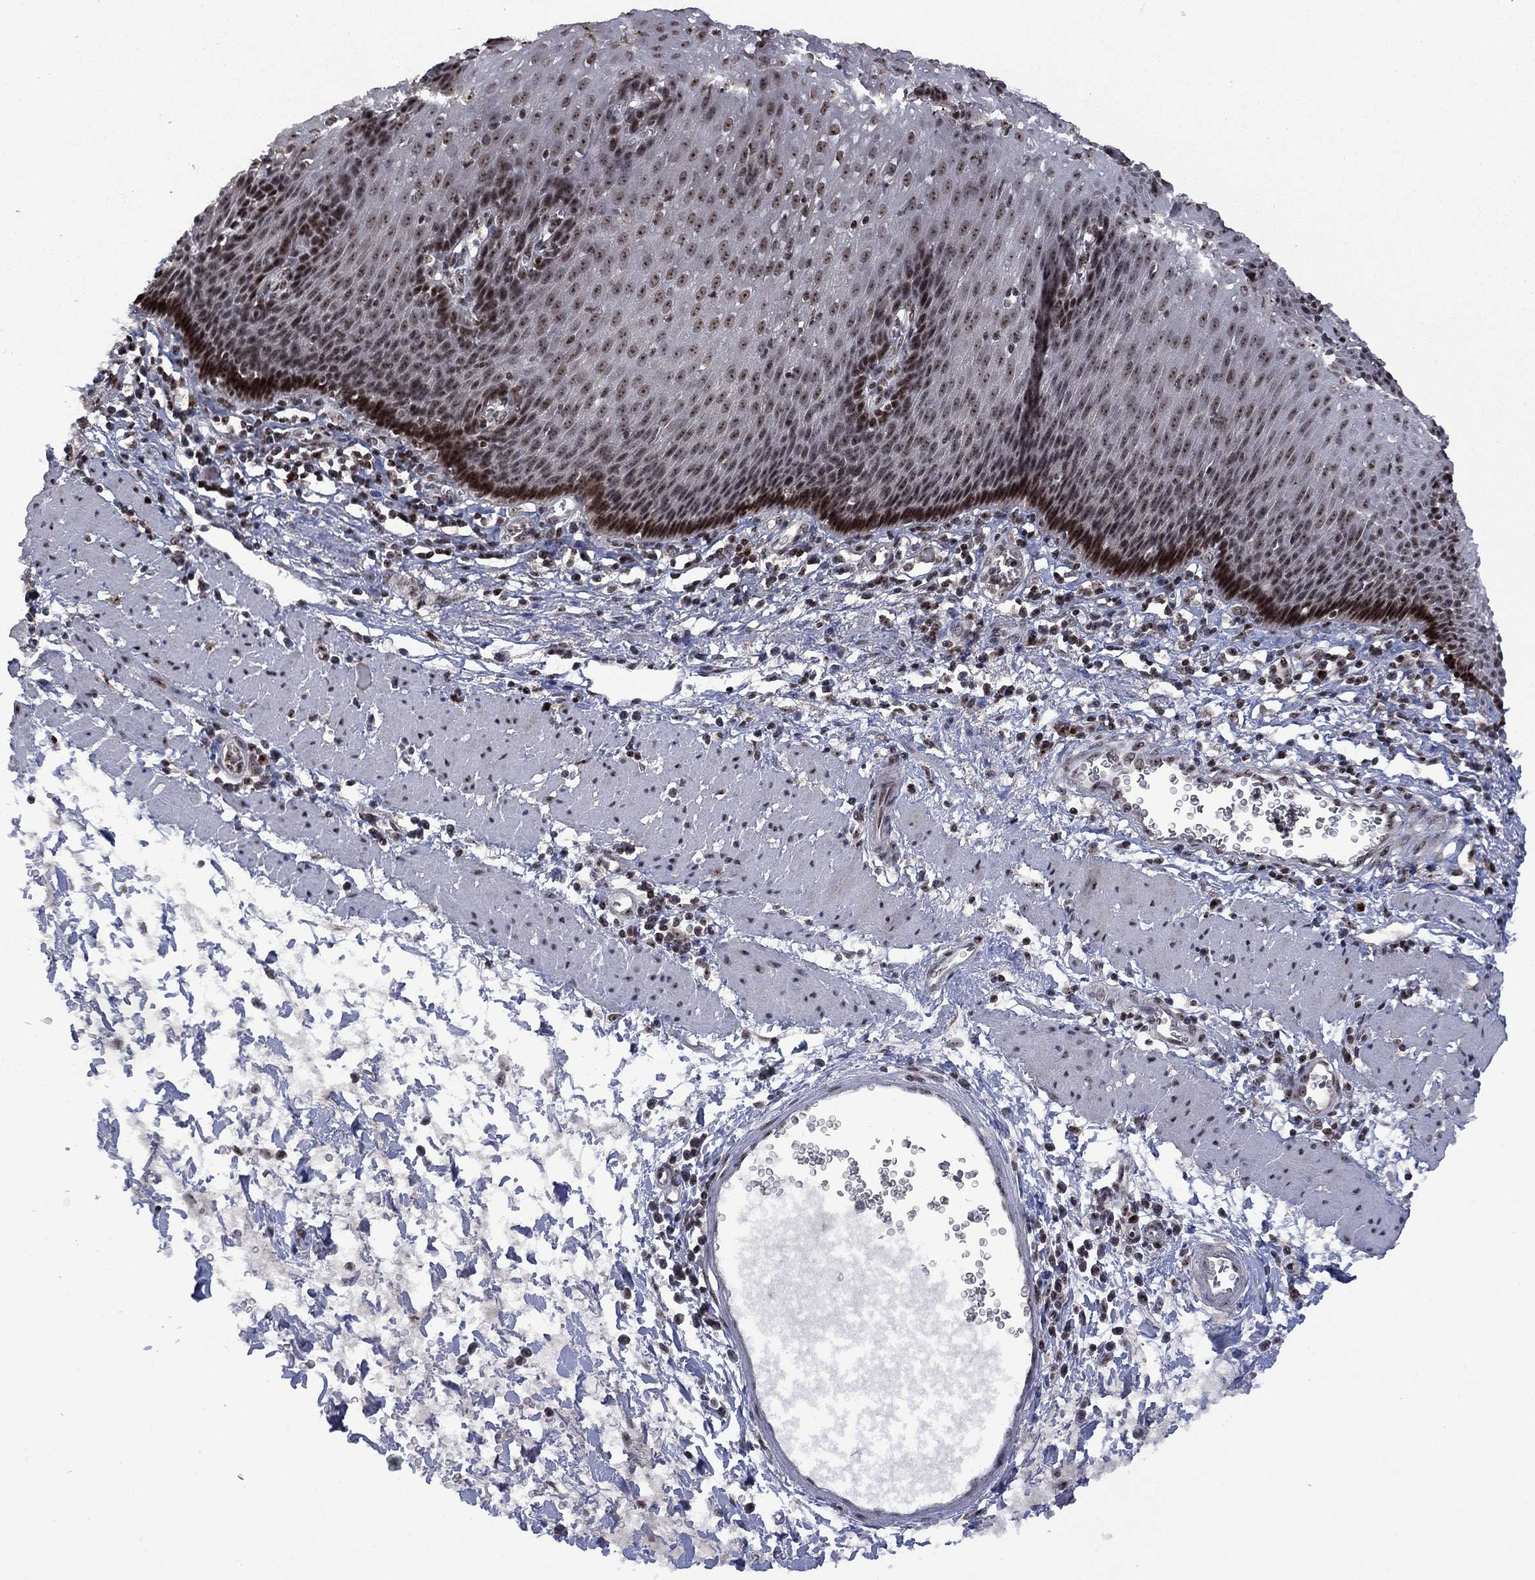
{"staining": {"intensity": "moderate", "quantity": "25%-75%", "location": "nuclear"}, "tissue": "esophagus", "cell_type": "Squamous epithelial cells", "image_type": "normal", "snomed": [{"axis": "morphology", "description": "Normal tissue, NOS"}, {"axis": "topography", "description": "Esophagus"}], "caption": "Esophagus stained with DAB immunohistochemistry shows medium levels of moderate nuclear expression in approximately 25%-75% of squamous epithelial cells.", "gene": "FBLL1", "patient": {"sex": "male", "age": 57}}